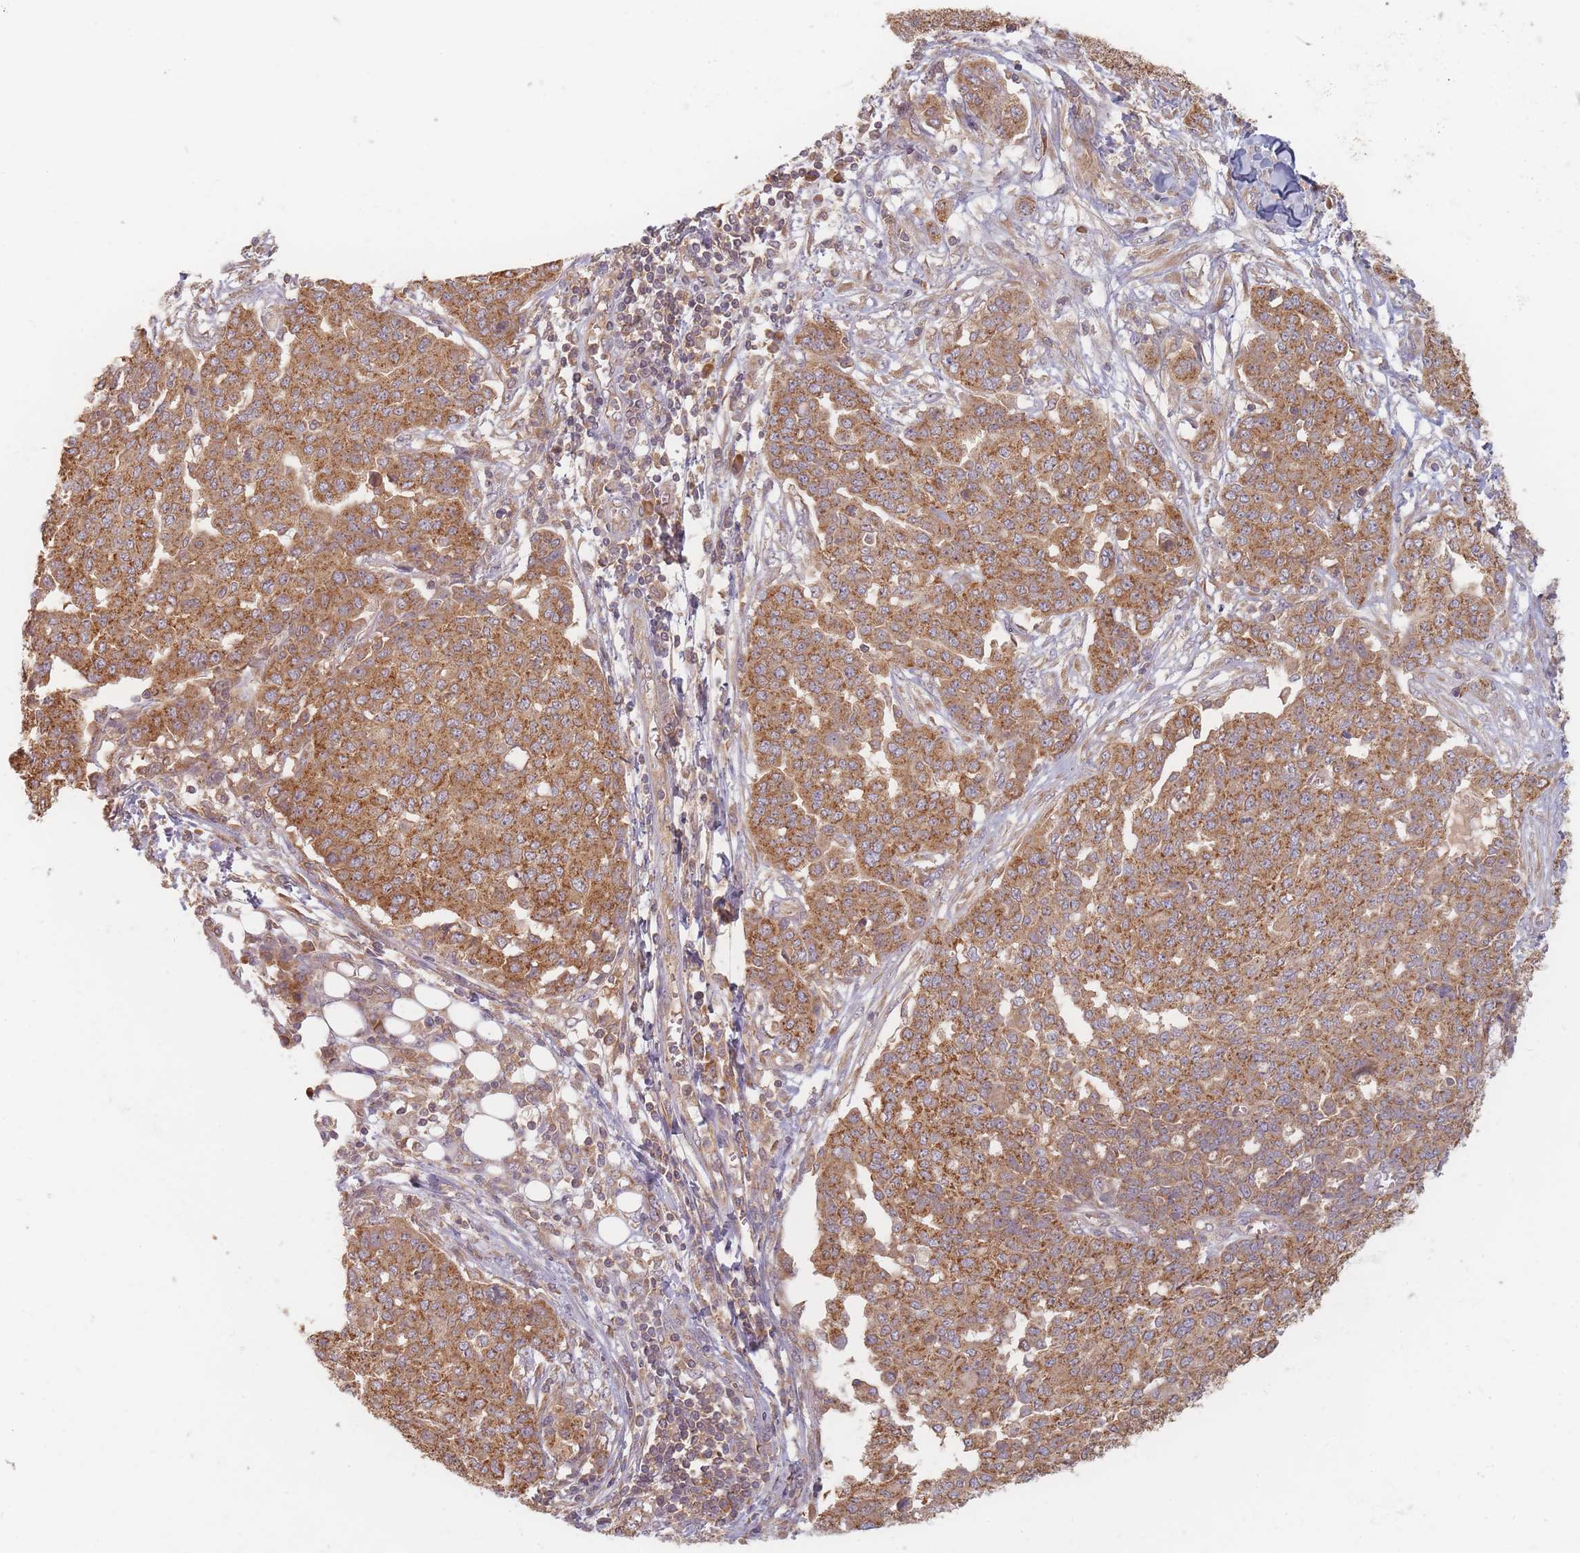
{"staining": {"intensity": "moderate", "quantity": ">75%", "location": "cytoplasmic/membranous"}, "tissue": "ovarian cancer", "cell_type": "Tumor cells", "image_type": "cancer", "snomed": [{"axis": "morphology", "description": "Cystadenocarcinoma, serous, NOS"}, {"axis": "topography", "description": "Soft tissue"}, {"axis": "topography", "description": "Ovary"}], "caption": "Protein expression analysis of serous cystadenocarcinoma (ovarian) reveals moderate cytoplasmic/membranous positivity in about >75% of tumor cells.", "gene": "SLC35F3", "patient": {"sex": "female", "age": 57}}